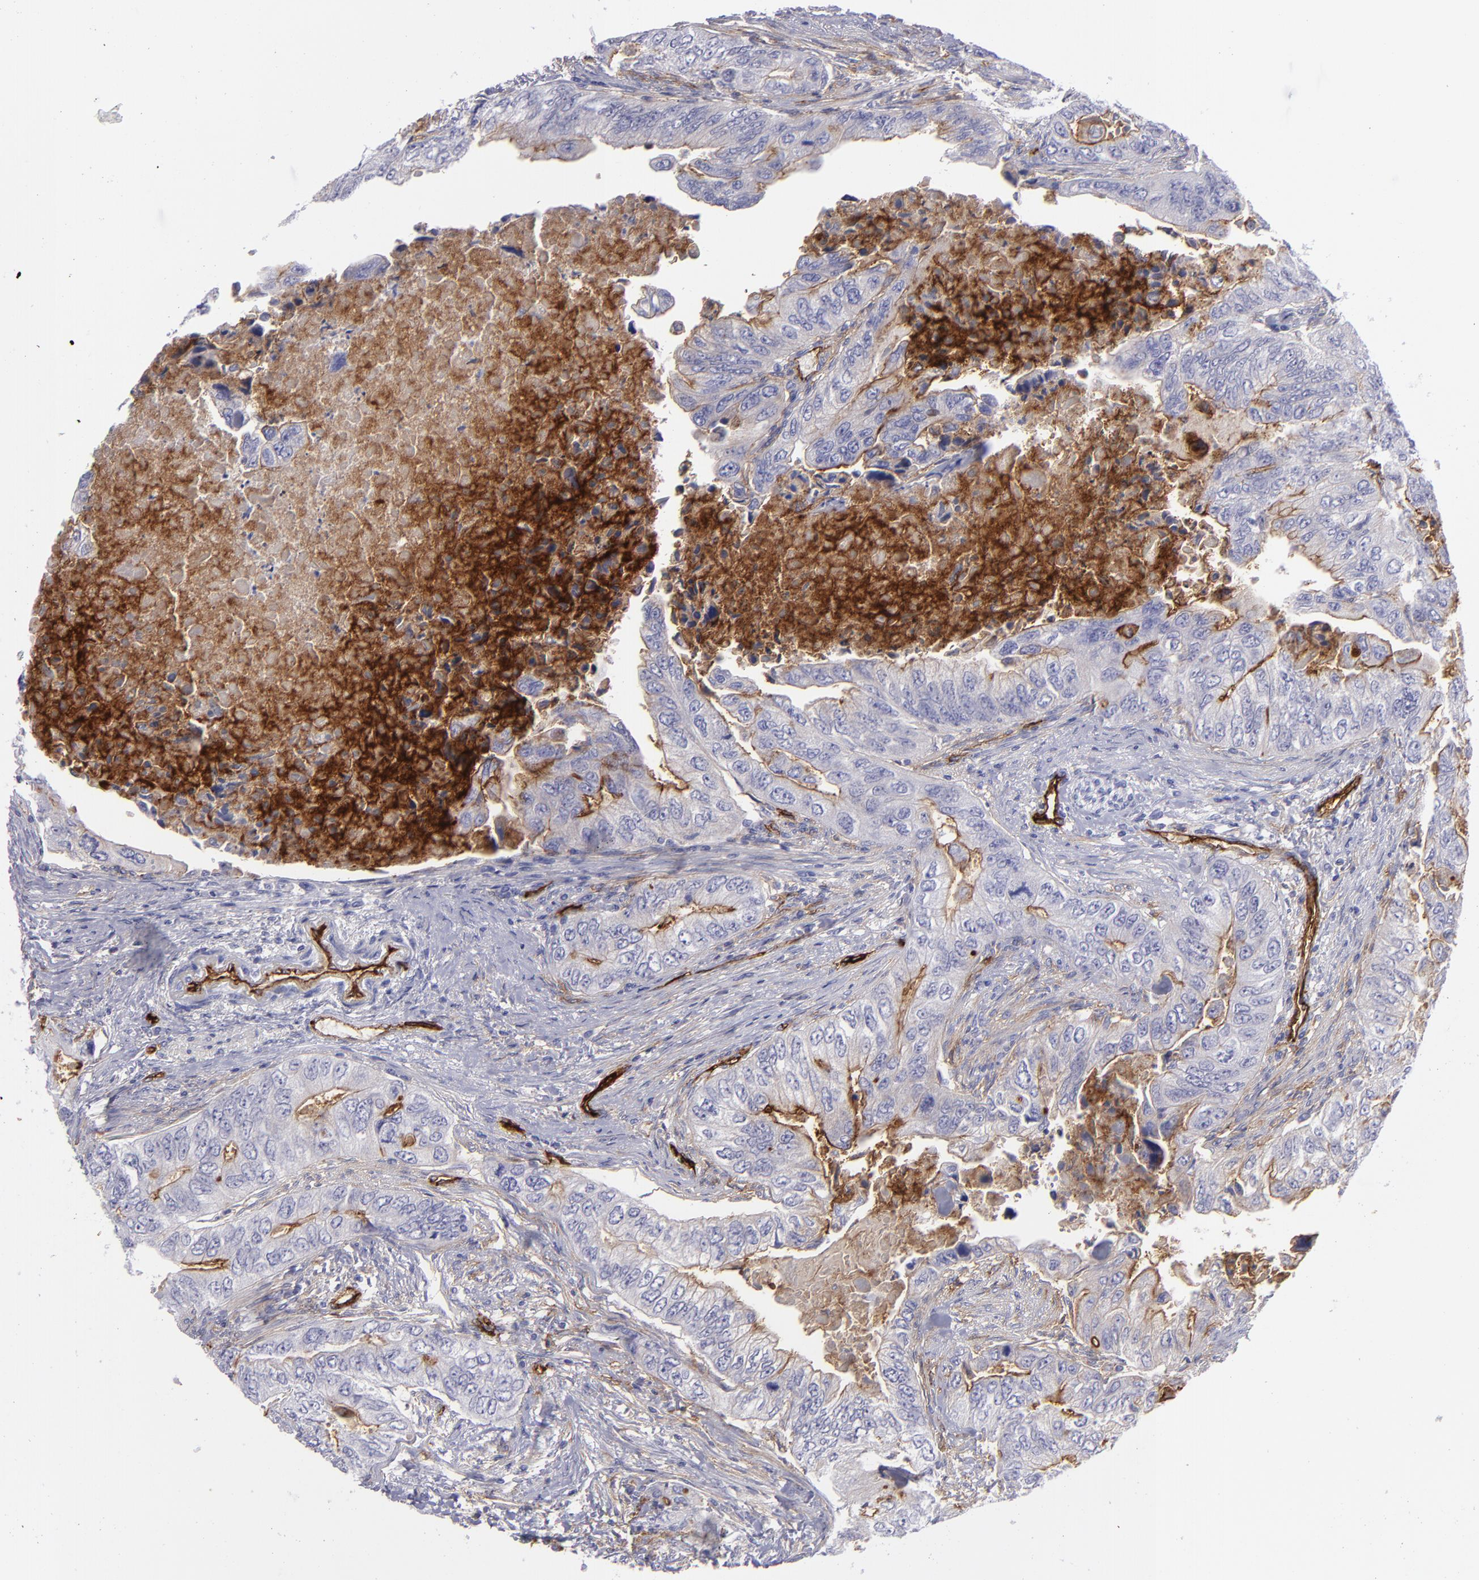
{"staining": {"intensity": "moderate", "quantity": "25%-75%", "location": "cytoplasmic/membranous"}, "tissue": "colorectal cancer", "cell_type": "Tumor cells", "image_type": "cancer", "snomed": [{"axis": "morphology", "description": "Adenocarcinoma, NOS"}, {"axis": "topography", "description": "Colon"}], "caption": "Immunohistochemical staining of adenocarcinoma (colorectal) reveals medium levels of moderate cytoplasmic/membranous protein expression in about 25%-75% of tumor cells. (brown staining indicates protein expression, while blue staining denotes nuclei).", "gene": "ACE", "patient": {"sex": "female", "age": 11}}